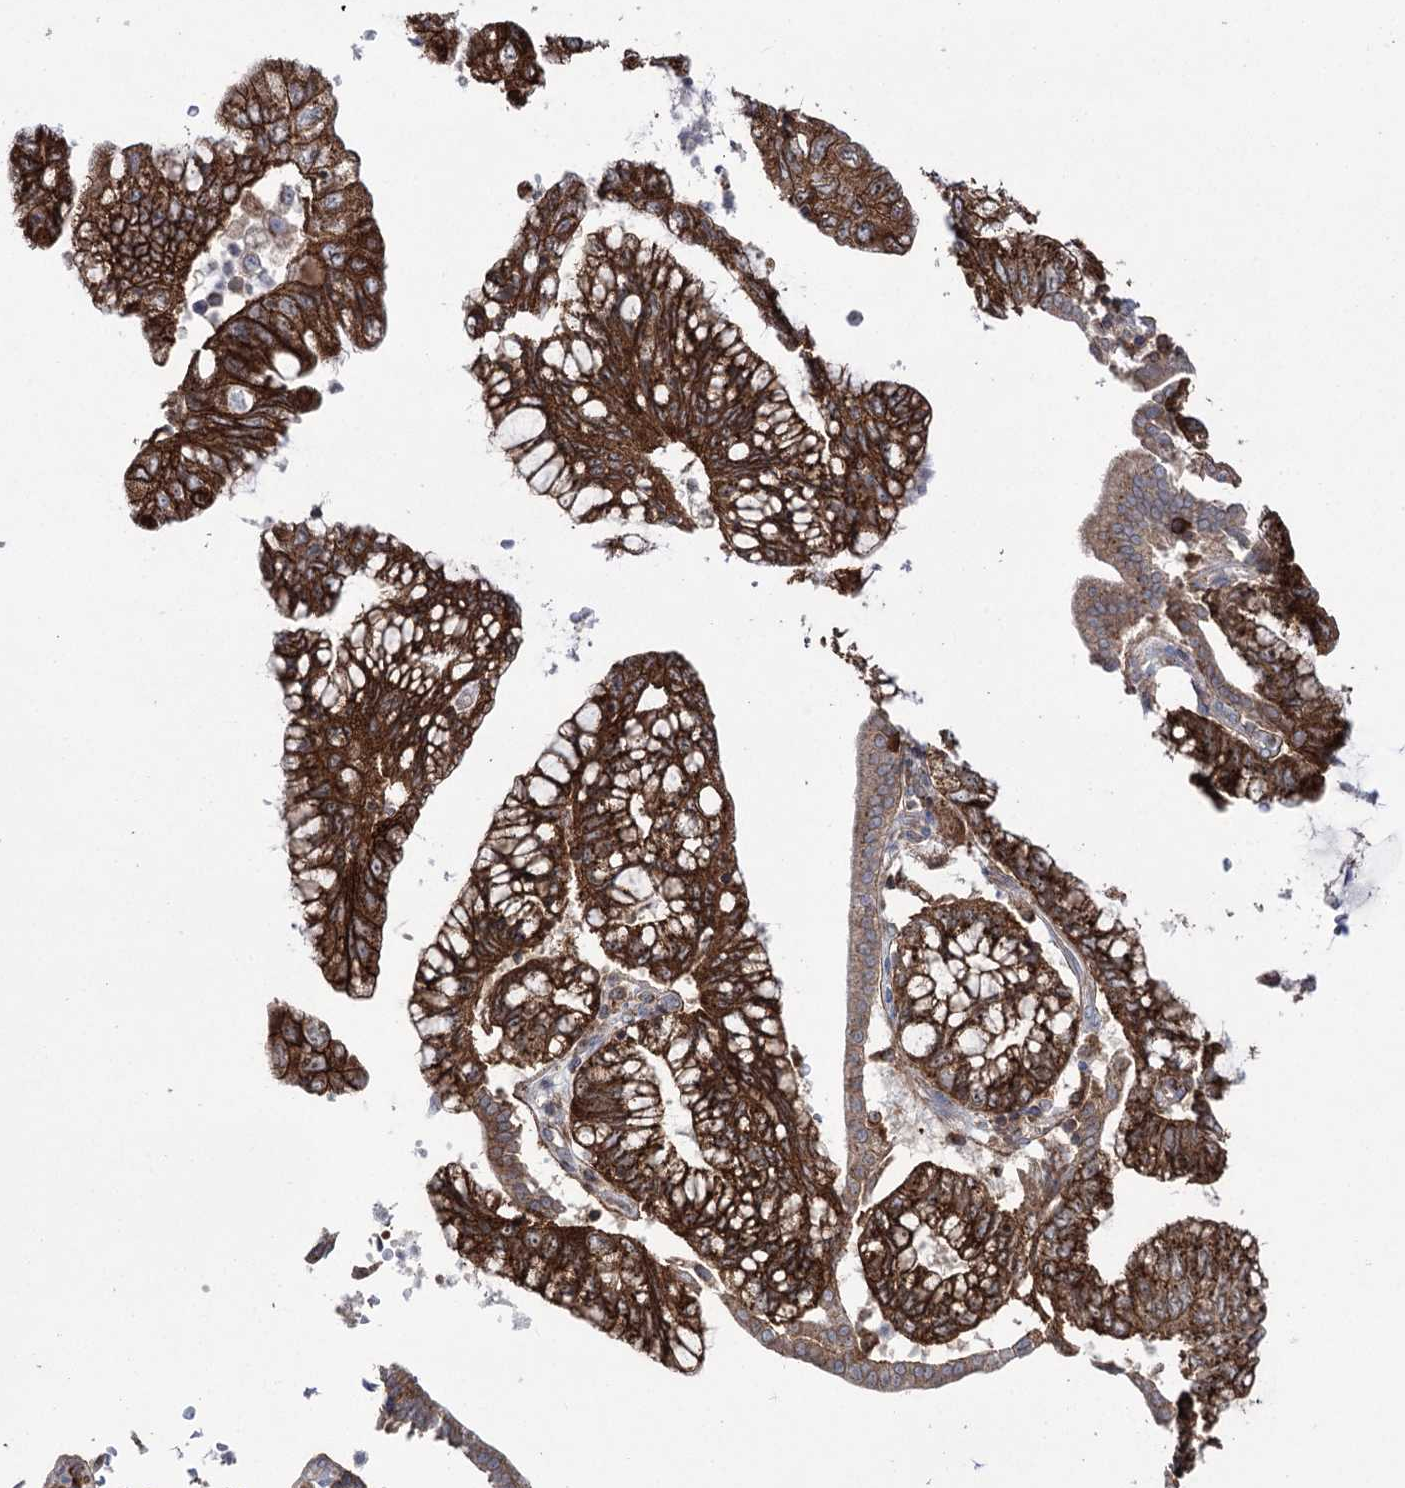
{"staining": {"intensity": "strong", "quantity": ">75%", "location": "cytoplasmic/membranous"}, "tissue": "pancreatic cancer", "cell_type": "Tumor cells", "image_type": "cancer", "snomed": [{"axis": "morphology", "description": "Adenocarcinoma, NOS"}, {"axis": "topography", "description": "Pancreas"}], "caption": "Immunohistochemical staining of pancreatic cancer (adenocarcinoma) shows high levels of strong cytoplasmic/membranous staining in about >75% of tumor cells.", "gene": "ZNF622", "patient": {"sex": "female", "age": 73}}